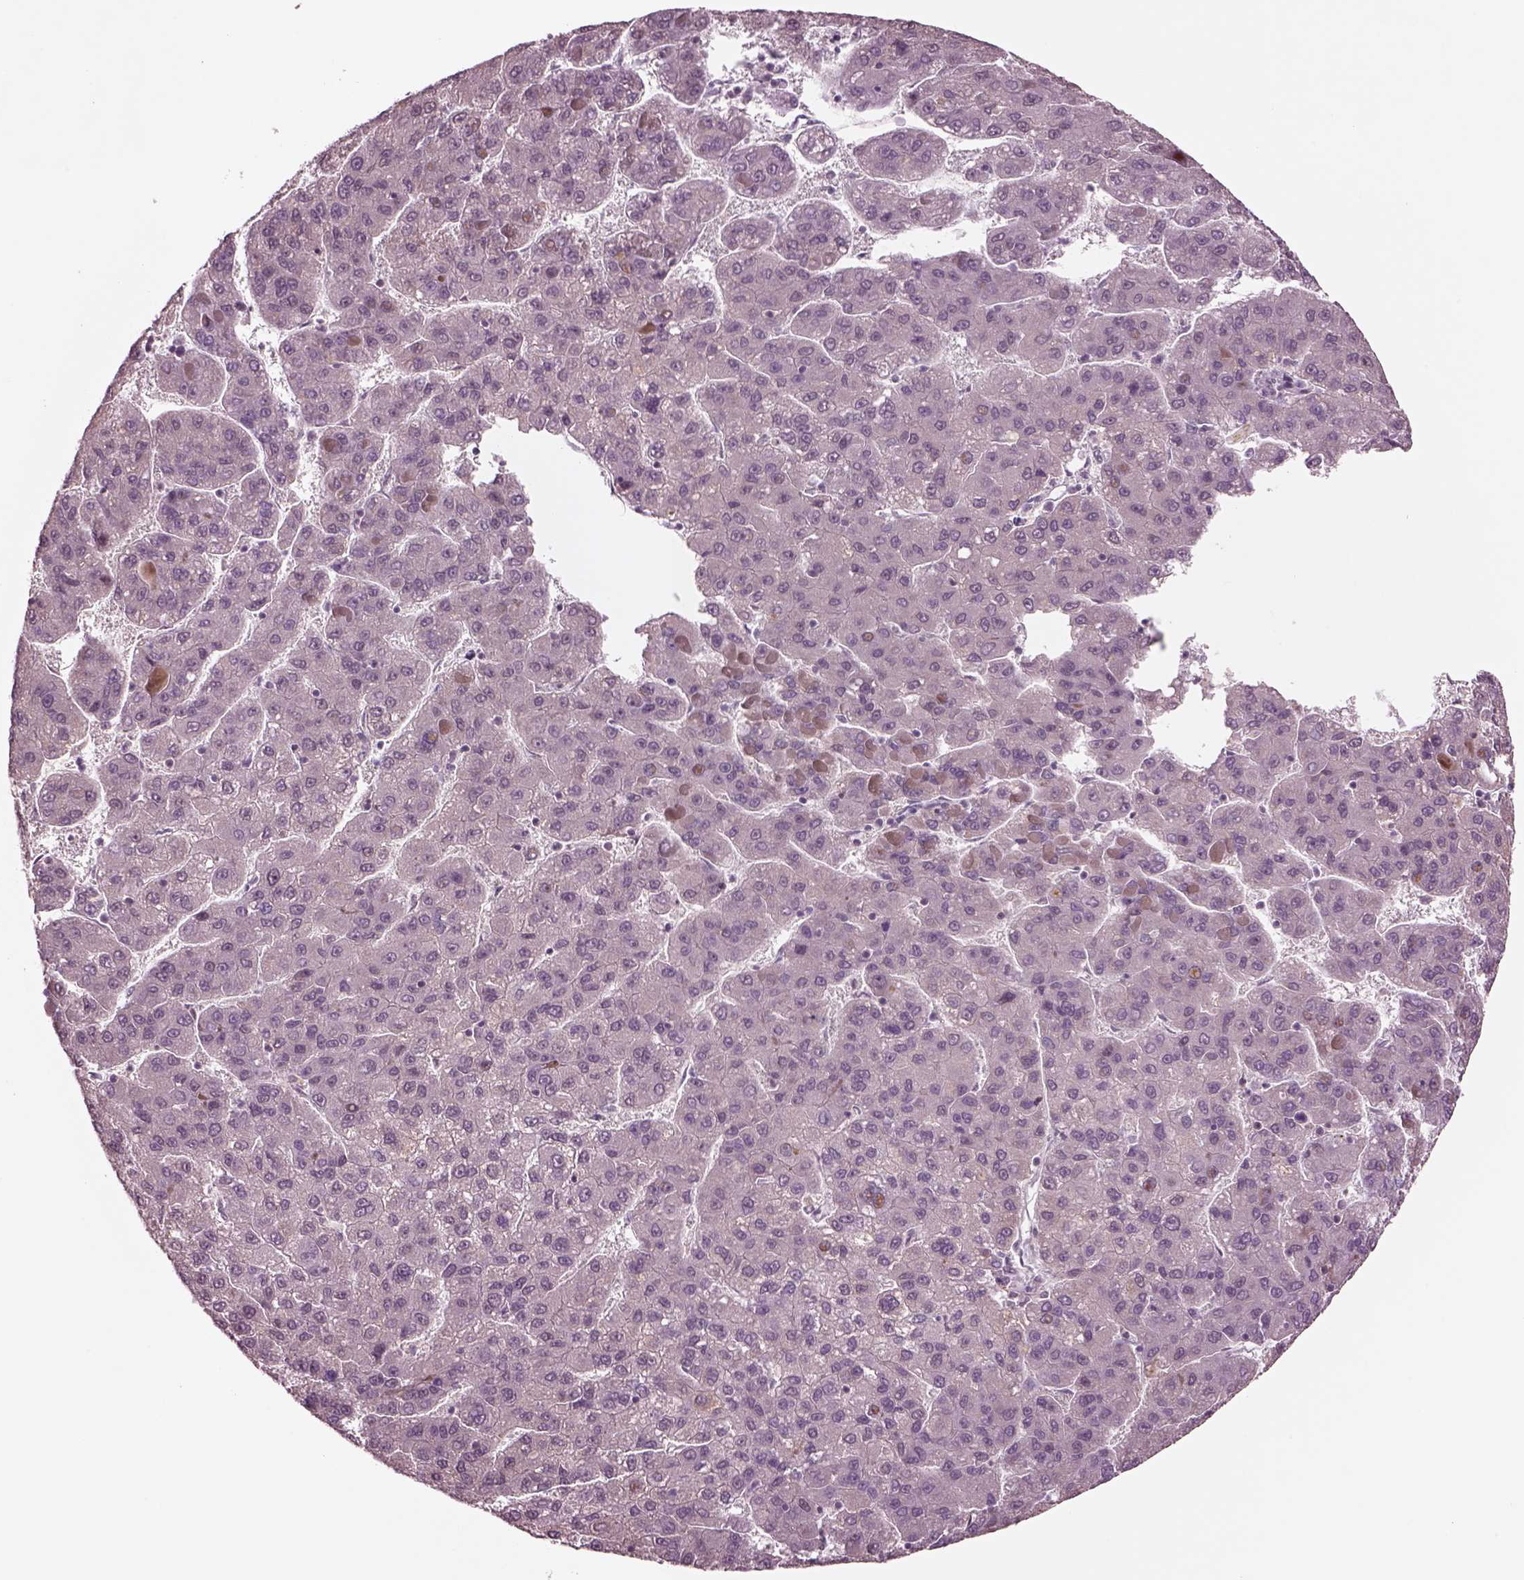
{"staining": {"intensity": "negative", "quantity": "none", "location": "none"}, "tissue": "liver cancer", "cell_type": "Tumor cells", "image_type": "cancer", "snomed": [{"axis": "morphology", "description": "Carcinoma, Hepatocellular, NOS"}, {"axis": "topography", "description": "Liver"}], "caption": "The image displays no staining of tumor cells in liver cancer (hepatocellular carcinoma).", "gene": "SEPHS1", "patient": {"sex": "female", "age": 82}}